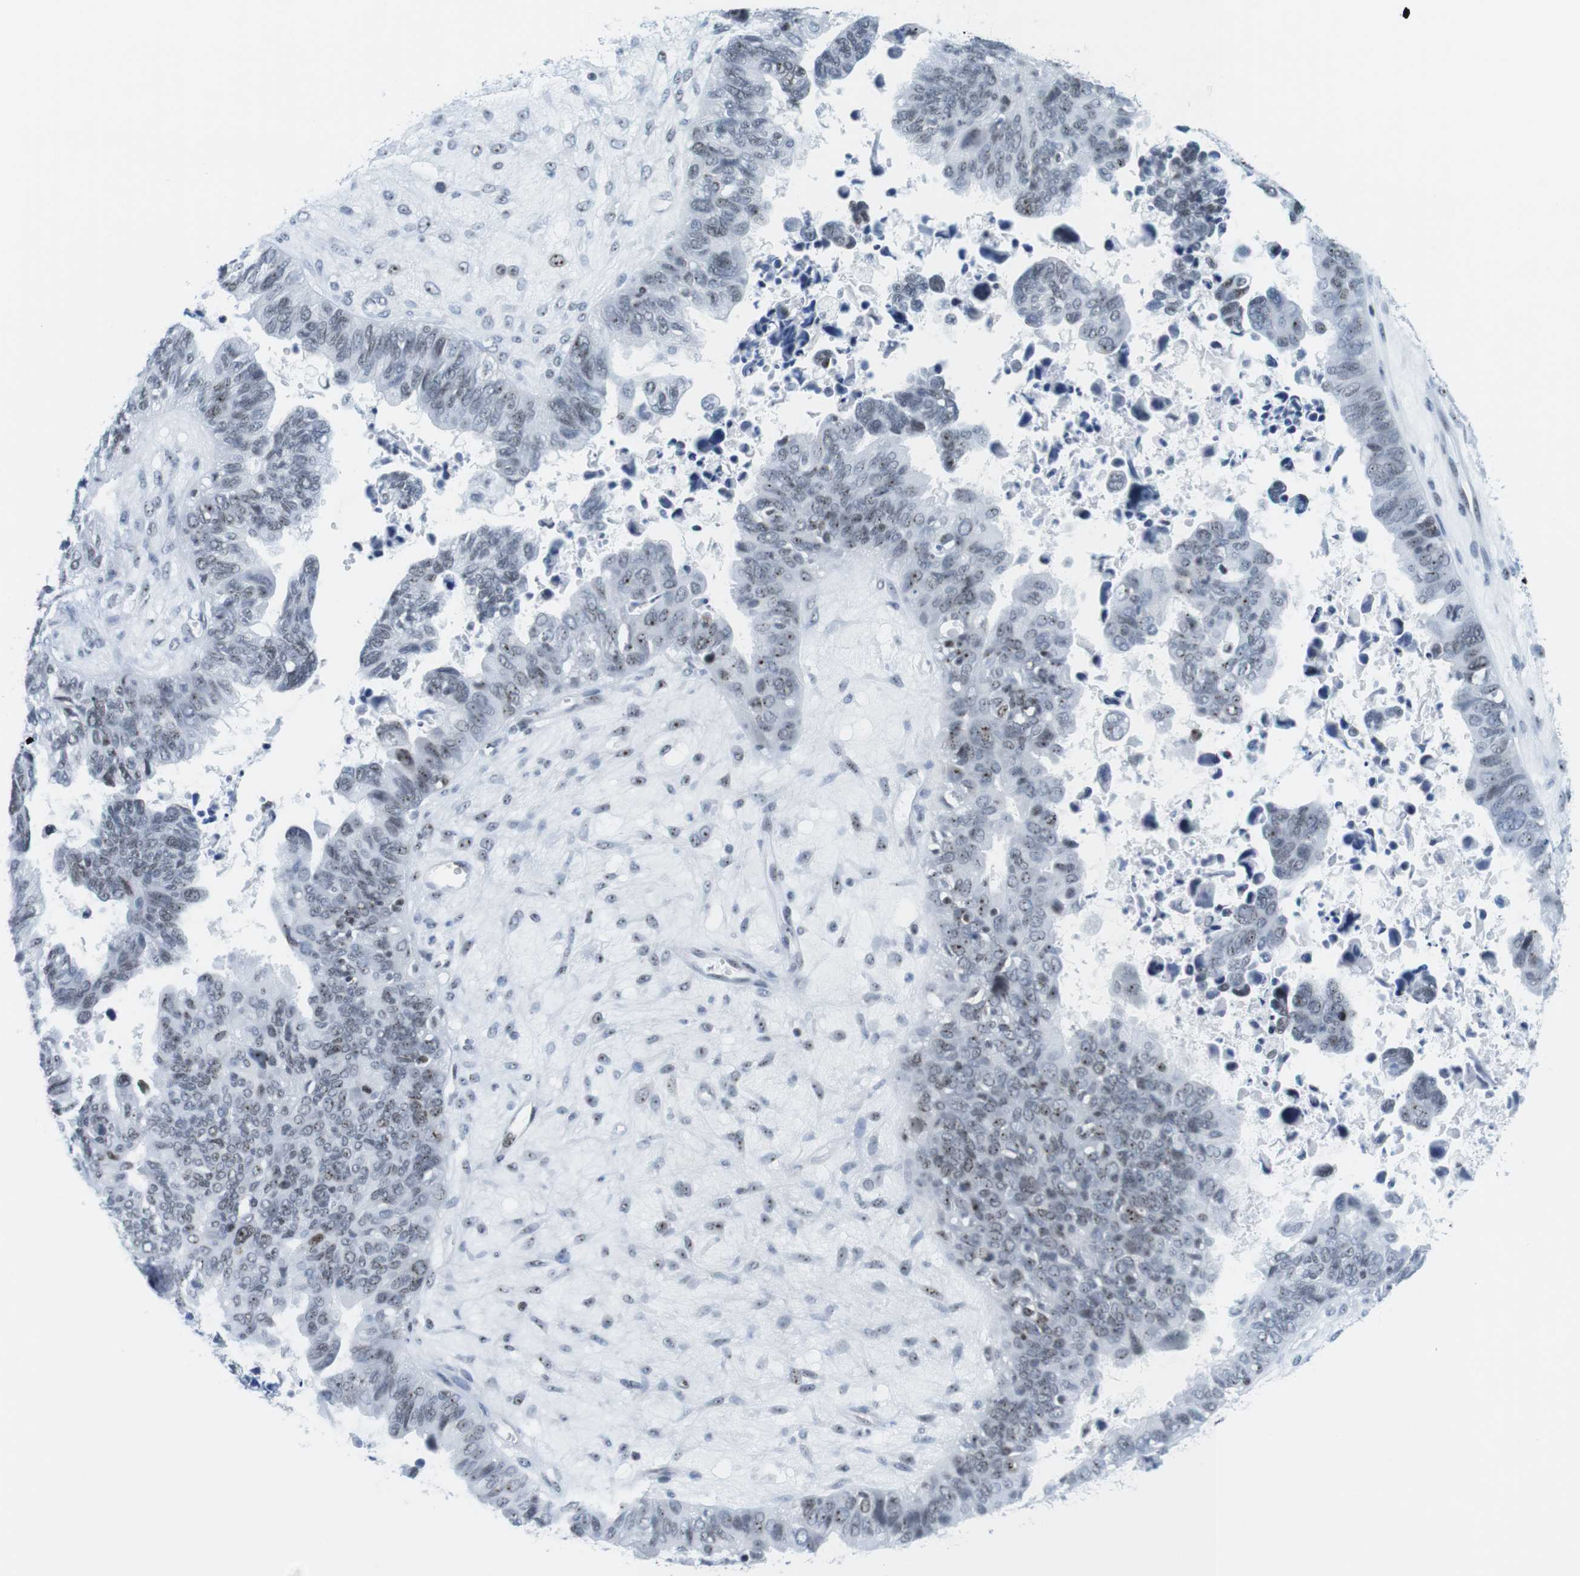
{"staining": {"intensity": "weak", "quantity": "25%-75%", "location": "nuclear"}, "tissue": "ovarian cancer", "cell_type": "Tumor cells", "image_type": "cancer", "snomed": [{"axis": "morphology", "description": "Cystadenocarcinoma, serous, NOS"}, {"axis": "topography", "description": "Ovary"}], "caption": "Immunohistochemistry staining of ovarian cancer, which reveals low levels of weak nuclear staining in about 25%-75% of tumor cells indicating weak nuclear protein staining. The staining was performed using DAB (brown) for protein detection and nuclei were counterstained in hematoxylin (blue).", "gene": "NIFK", "patient": {"sex": "female", "age": 79}}